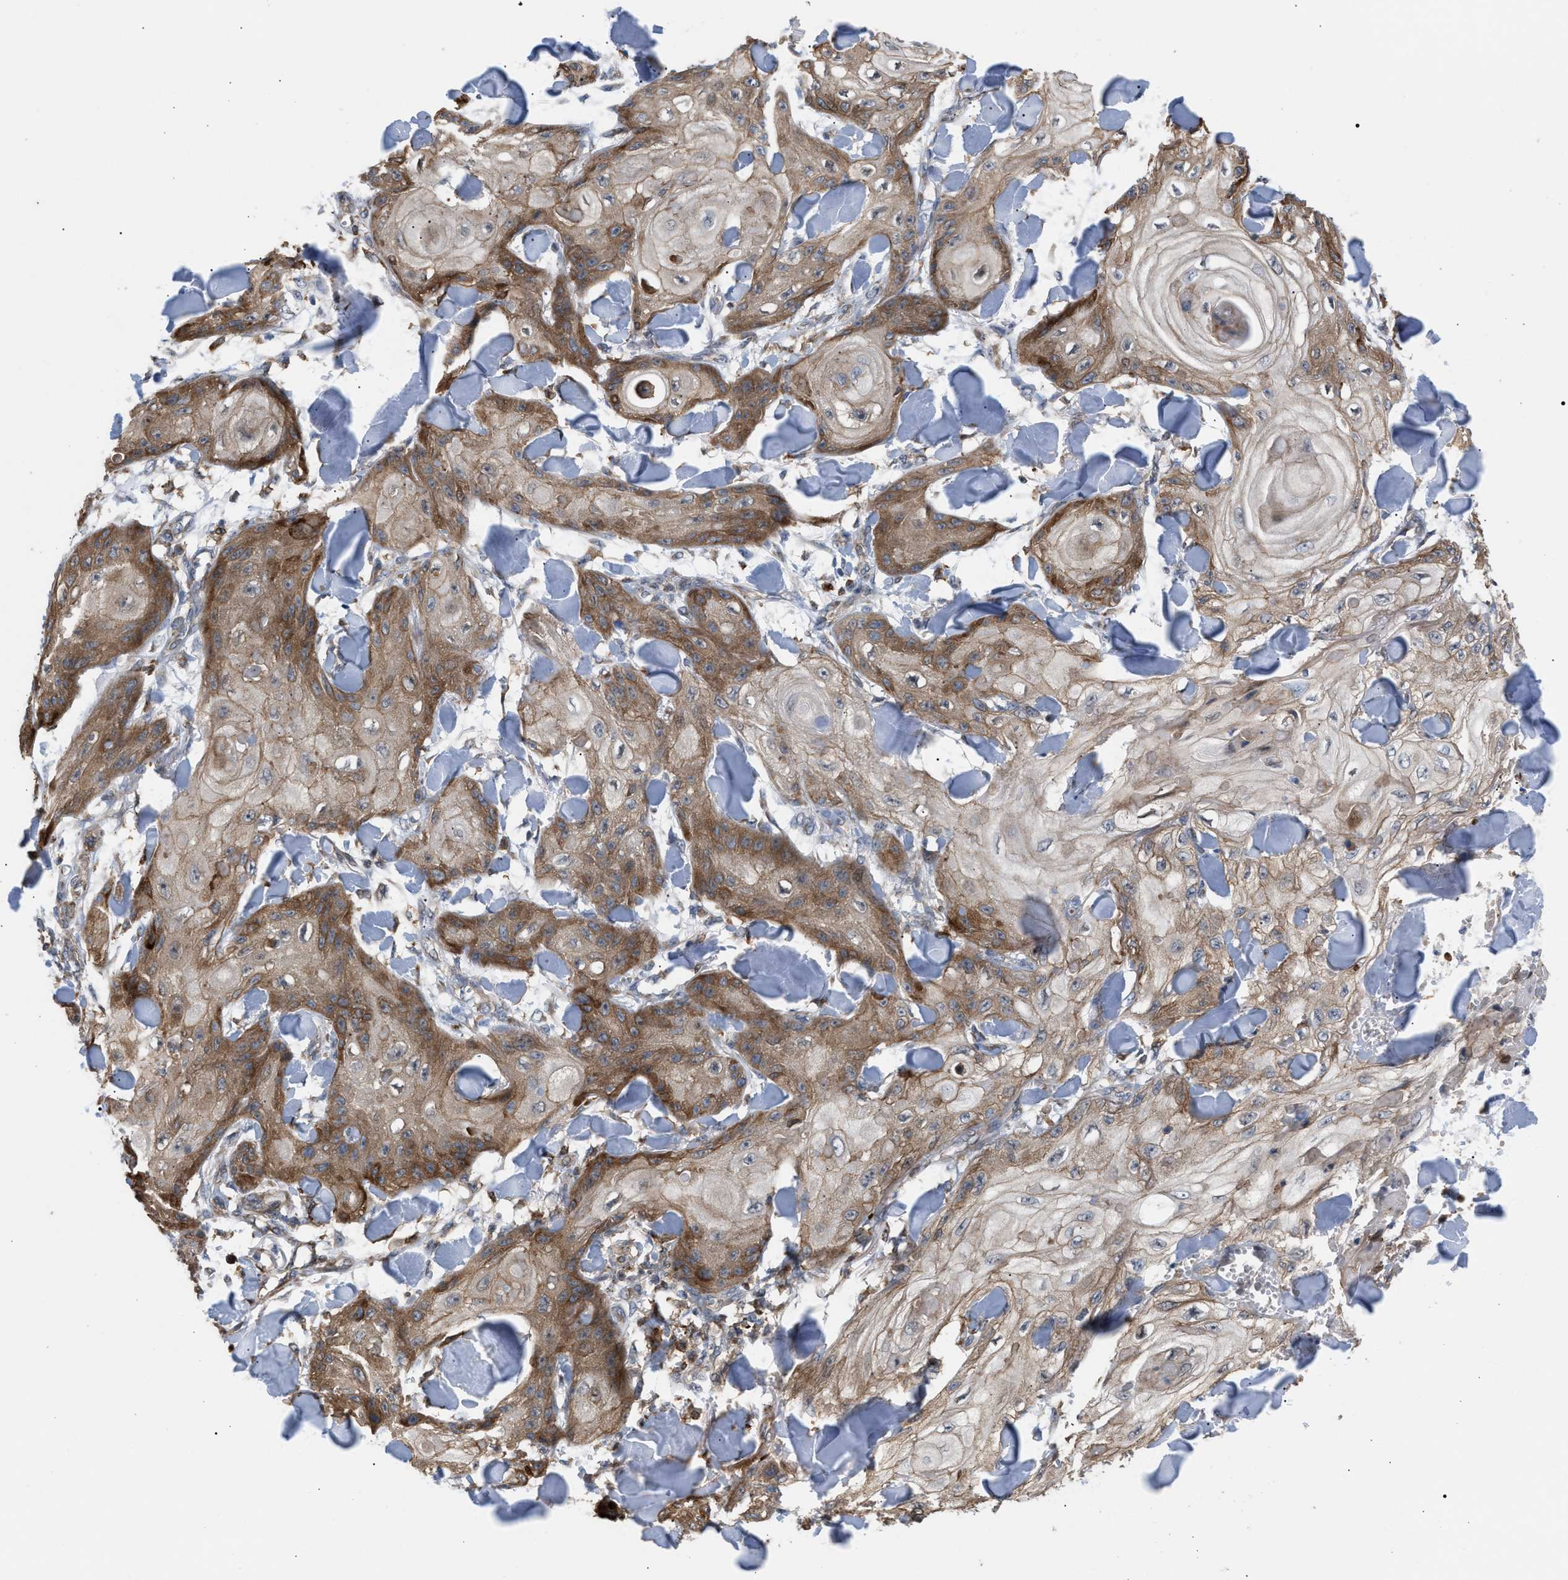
{"staining": {"intensity": "moderate", "quantity": ">75%", "location": "cytoplasmic/membranous"}, "tissue": "skin cancer", "cell_type": "Tumor cells", "image_type": "cancer", "snomed": [{"axis": "morphology", "description": "Squamous cell carcinoma, NOS"}, {"axis": "topography", "description": "Skin"}], "caption": "Skin cancer (squamous cell carcinoma) stained for a protein (brown) exhibits moderate cytoplasmic/membranous positive expression in approximately >75% of tumor cells.", "gene": "GCC1", "patient": {"sex": "male", "age": 74}}